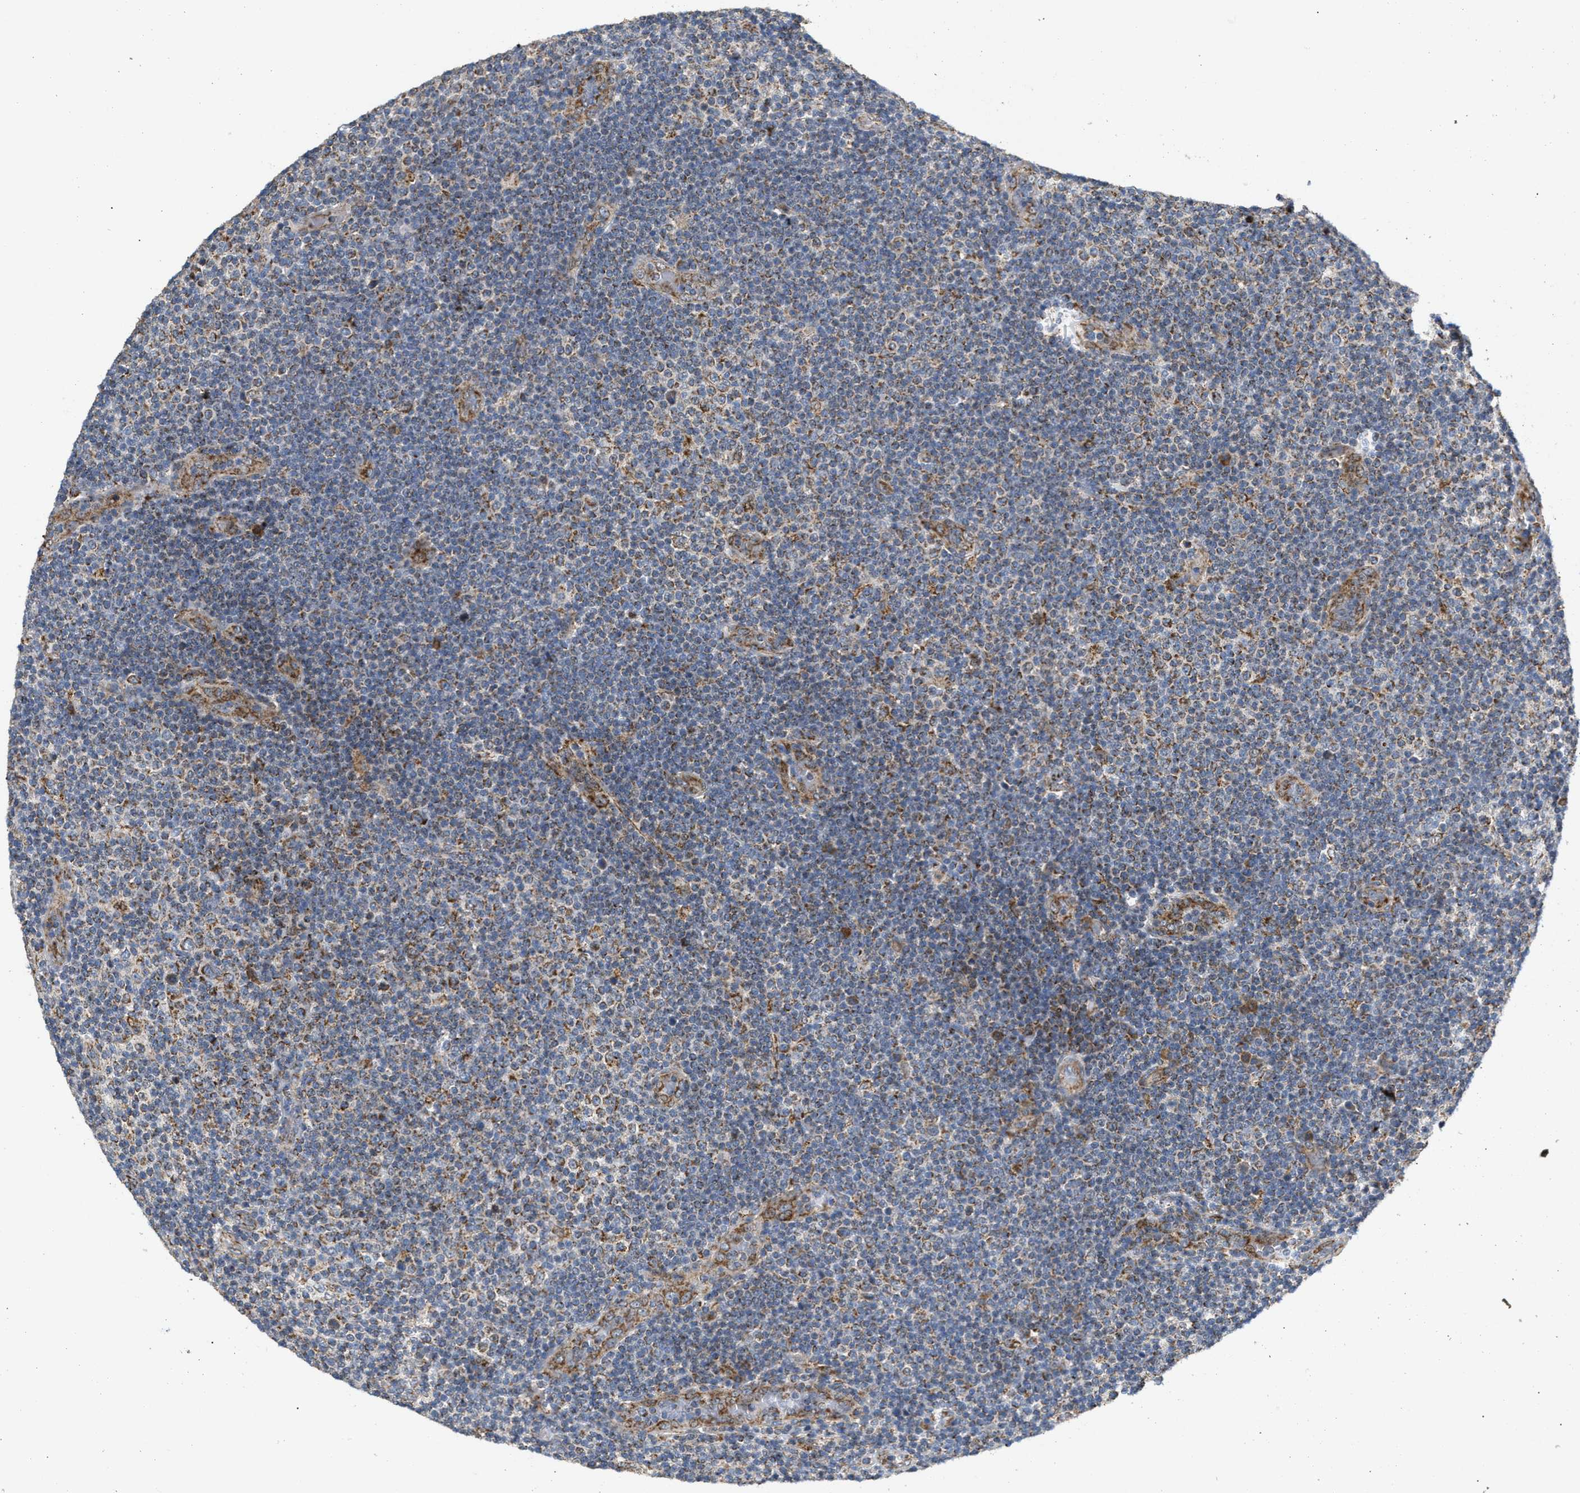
{"staining": {"intensity": "moderate", "quantity": "<25%", "location": "cytoplasmic/membranous"}, "tissue": "lymphoma", "cell_type": "Tumor cells", "image_type": "cancer", "snomed": [{"axis": "morphology", "description": "Malignant lymphoma, non-Hodgkin's type, Low grade"}, {"axis": "topography", "description": "Lymph node"}], "caption": "This micrograph reveals low-grade malignant lymphoma, non-Hodgkin's type stained with immunohistochemistry to label a protein in brown. The cytoplasmic/membranous of tumor cells show moderate positivity for the protein. Nuclei are counter-stained blue.", "gene": "TACO1", "patient": {"sex": "male", "age": 83}}